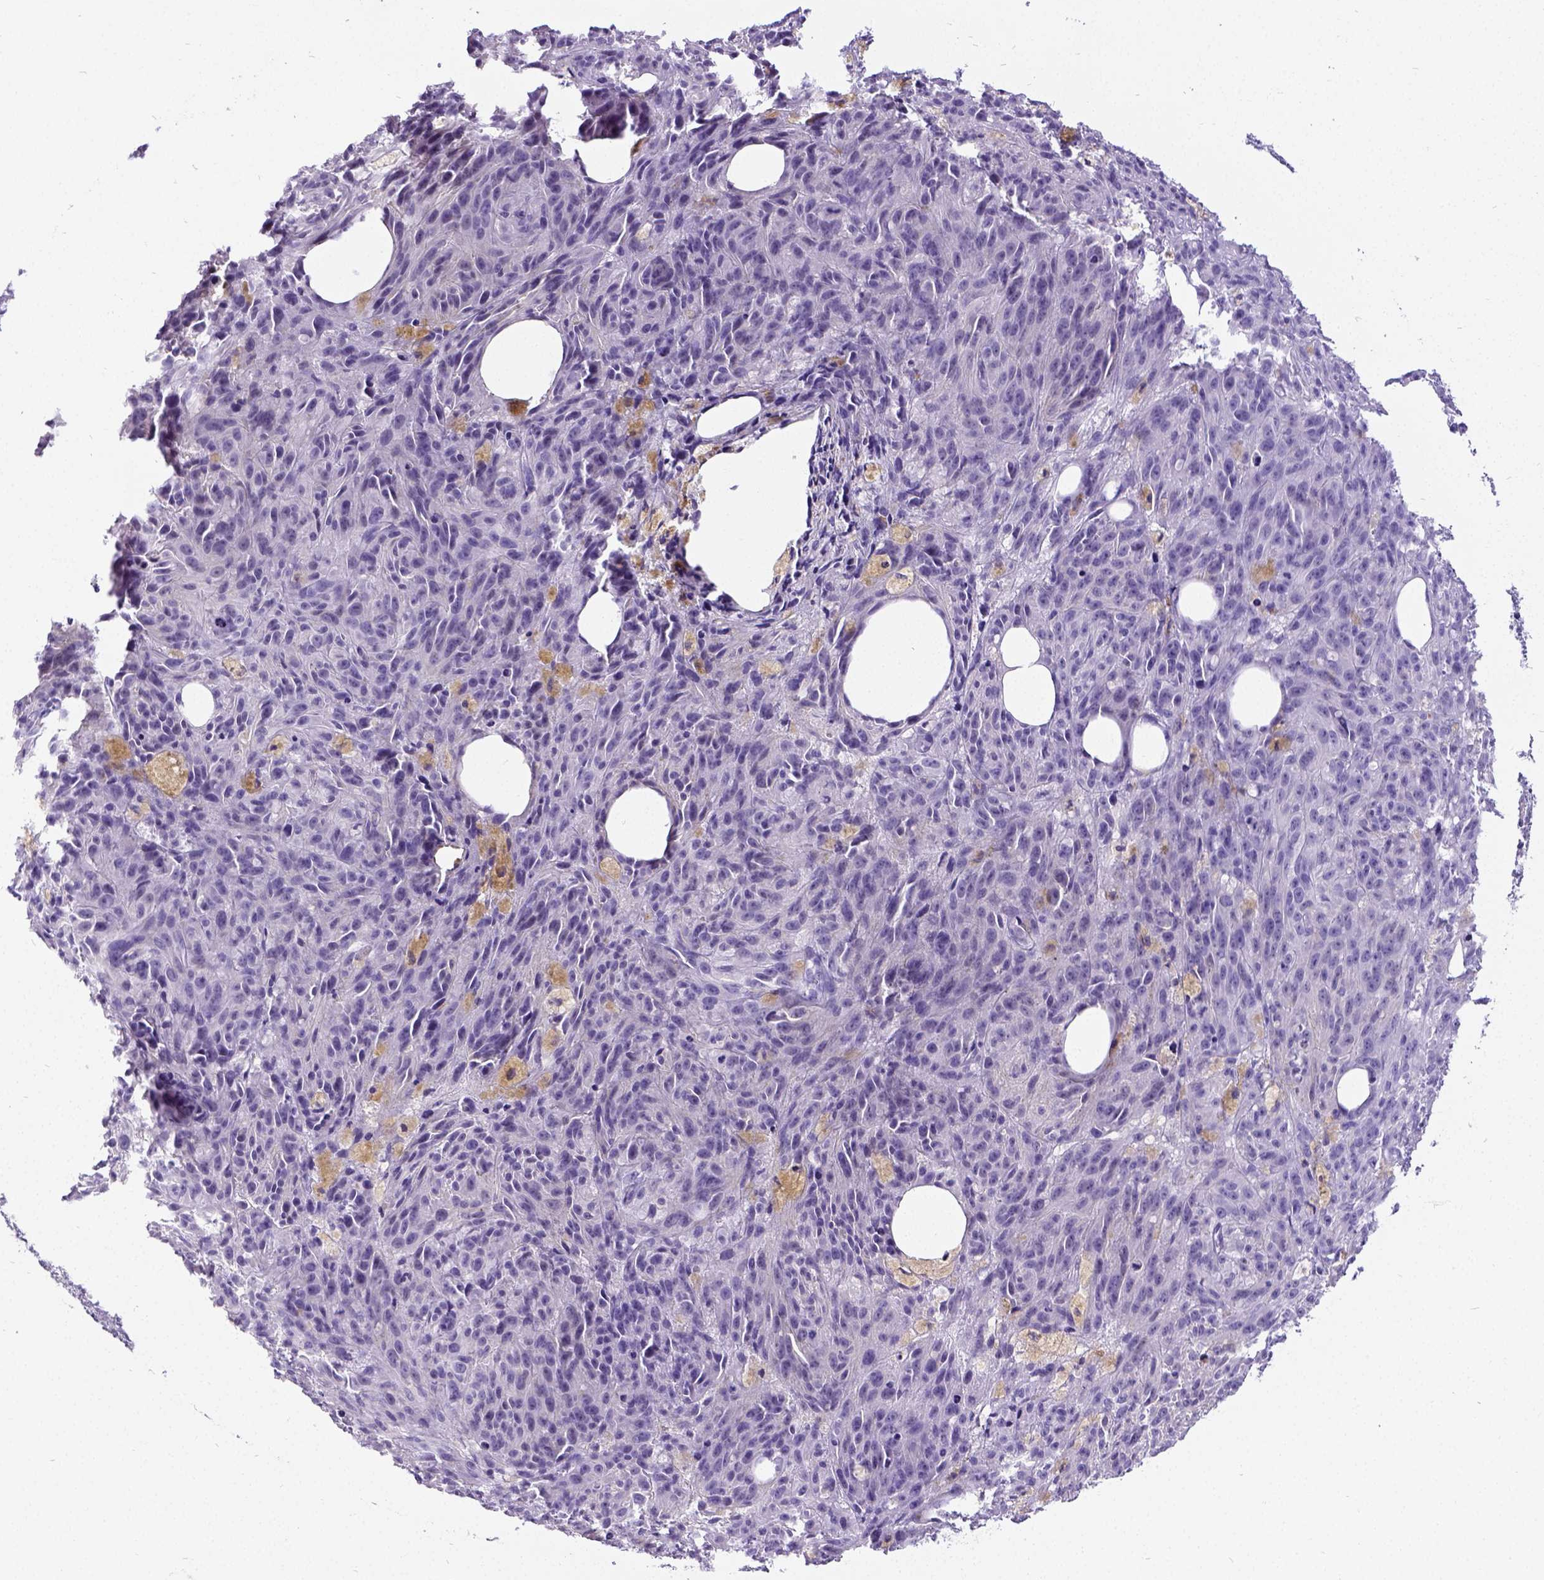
{"staining": {"intensity": "negative", "quantity": "none", "location": "none"}, "tissue": "melanoma", "cell_type": "Tumor cells", "image_type": "cancer", "snomed": [{"axis": "morphology", "description": "Malignant melanoma, NOS"}, {"axis": "topography", "description": "Skin"}], "caption": "Protein analysis of melanoma displays no significant staining in tumor cells.", "gene": "SATB2", "patient": {"sex": "female", "age": 34}}